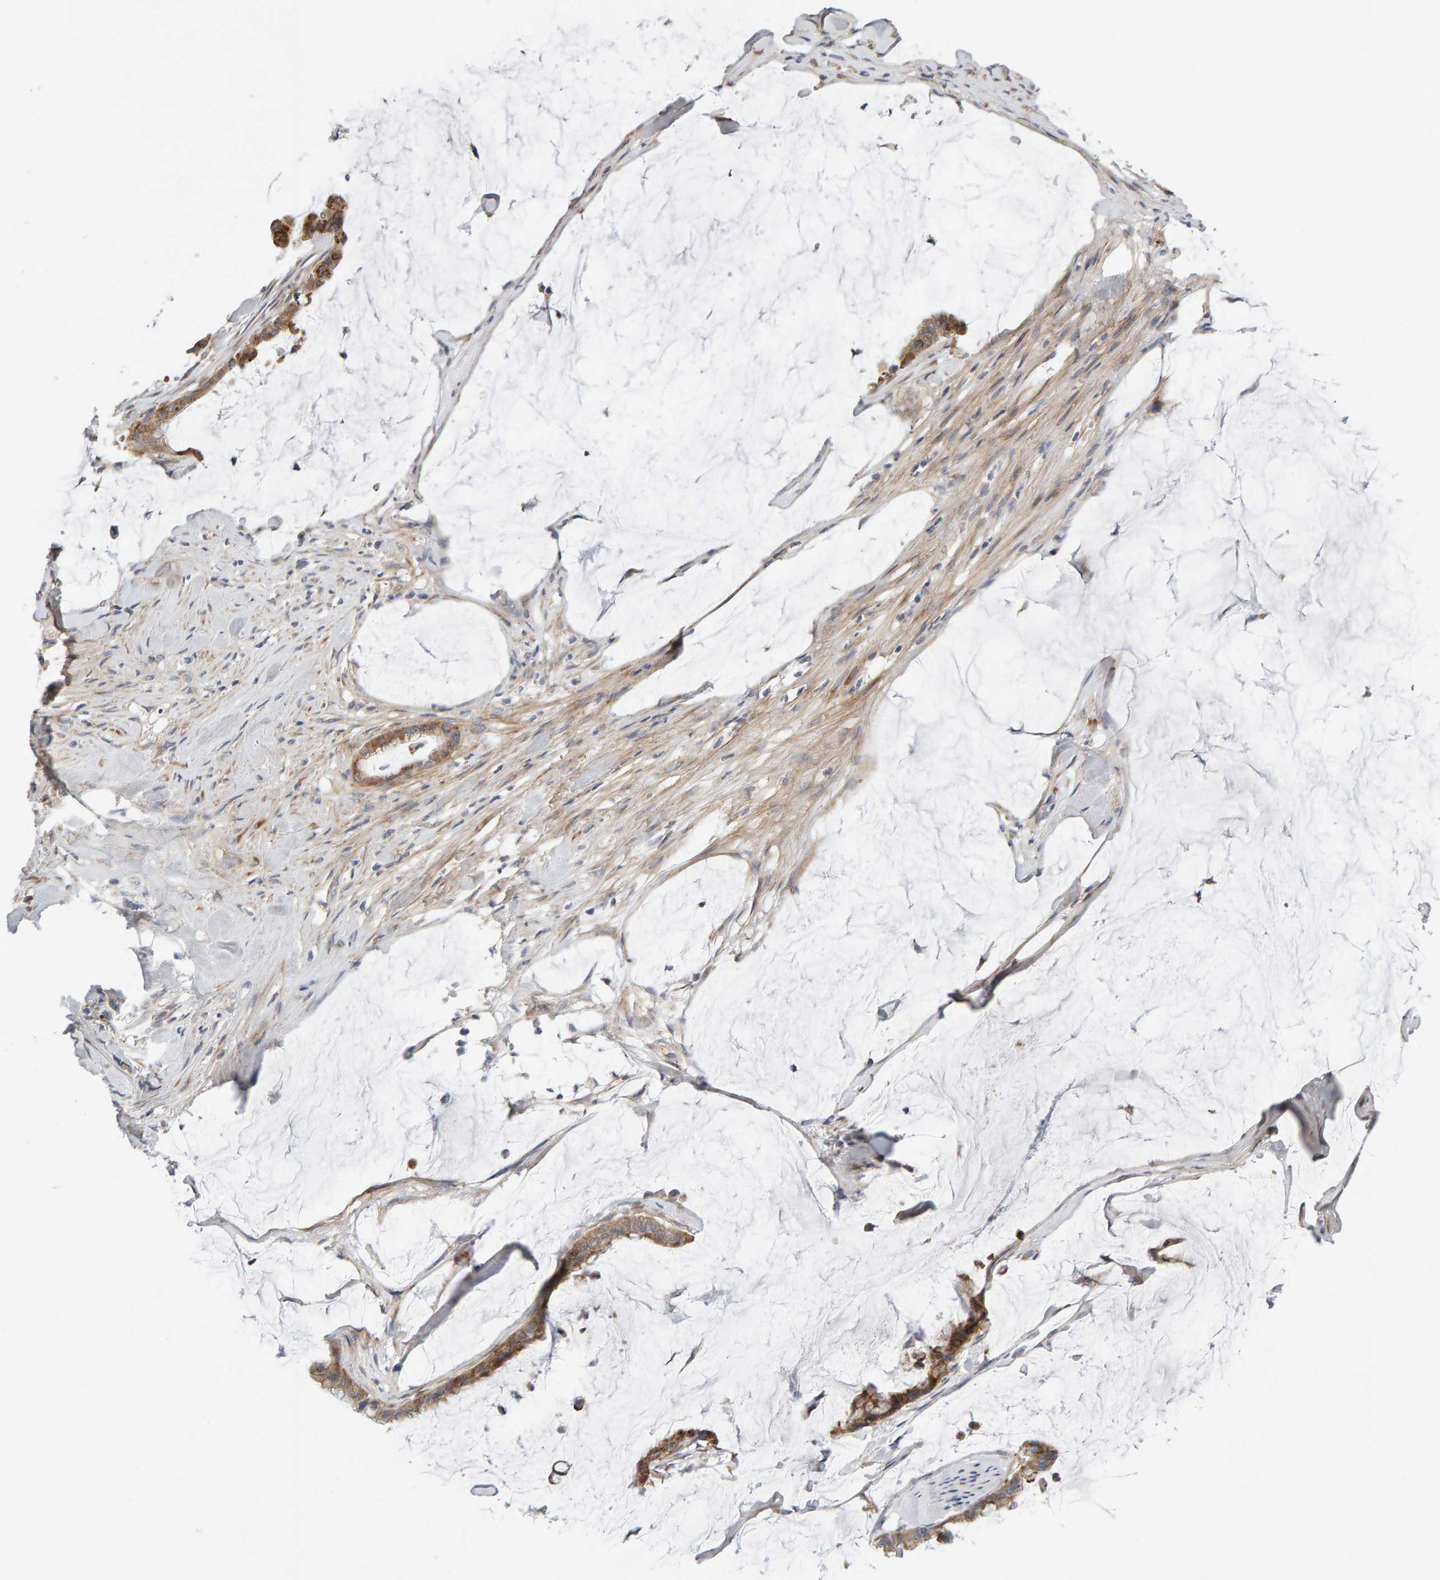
{"staining": {"intensity": "moderate", "quantity": ">75%", "location": "cytoplasmic/membranous"}, "tissue": "pancreatic cancer", "cell_type": "Tumor cells", "image_type": "cancer", "snomed": [{"axis": "morphology", "description": "Adenocarcinoma, NOS"}, {"axis": "topography", "description": "Pancreas"}], "caption": "Brown immunohistochemical staining in human adenocarcinoma (pancreatic) shows moderate cytoplasmic/membranous staining in about >75% of tumor cells.", "gene": "ENGASE", "patient": {"sex": "male", "age": 41}}